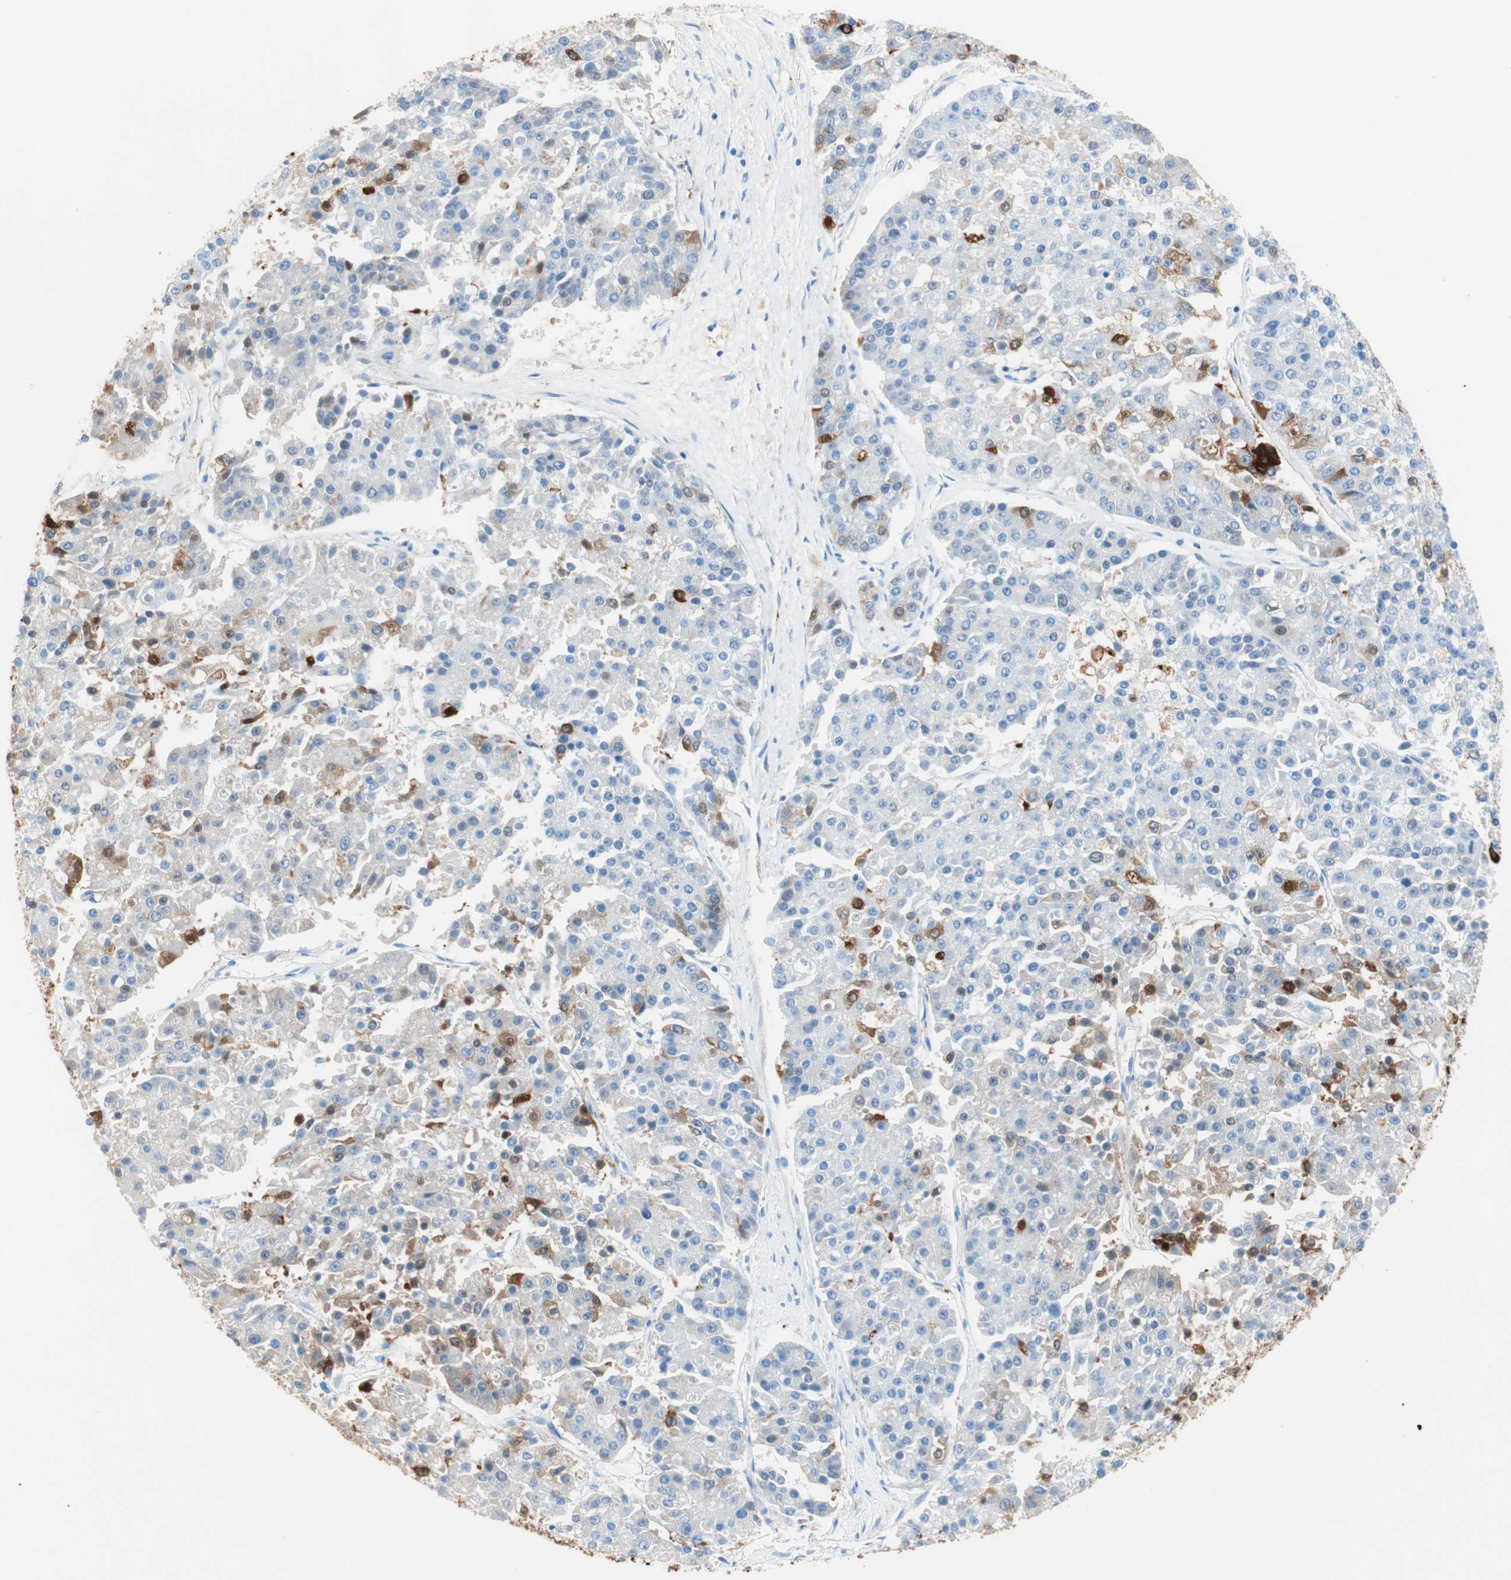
{"staining": {"intensity": "weak", "quantity": "<25%", "location": "cytoplasmic/membranous"}, "tissue": "pancreatic cancer", "cell_type": "Tumor cells", "image_type": "cancer", "snomed": [{"axis": "morphology", "description": "Adenocarcinoma, NOS"}, {"axis": "topography", "description": "Pancreas"}], "caption": "DAB (3,3'-diaminobenzidine) immunohistochemical staining of pancreatic cancer (adenocarcinoma) displays no significant positivity in tumor cells.", "gene": "GLUL", "patient": {"sex": "male", "age": 50}}